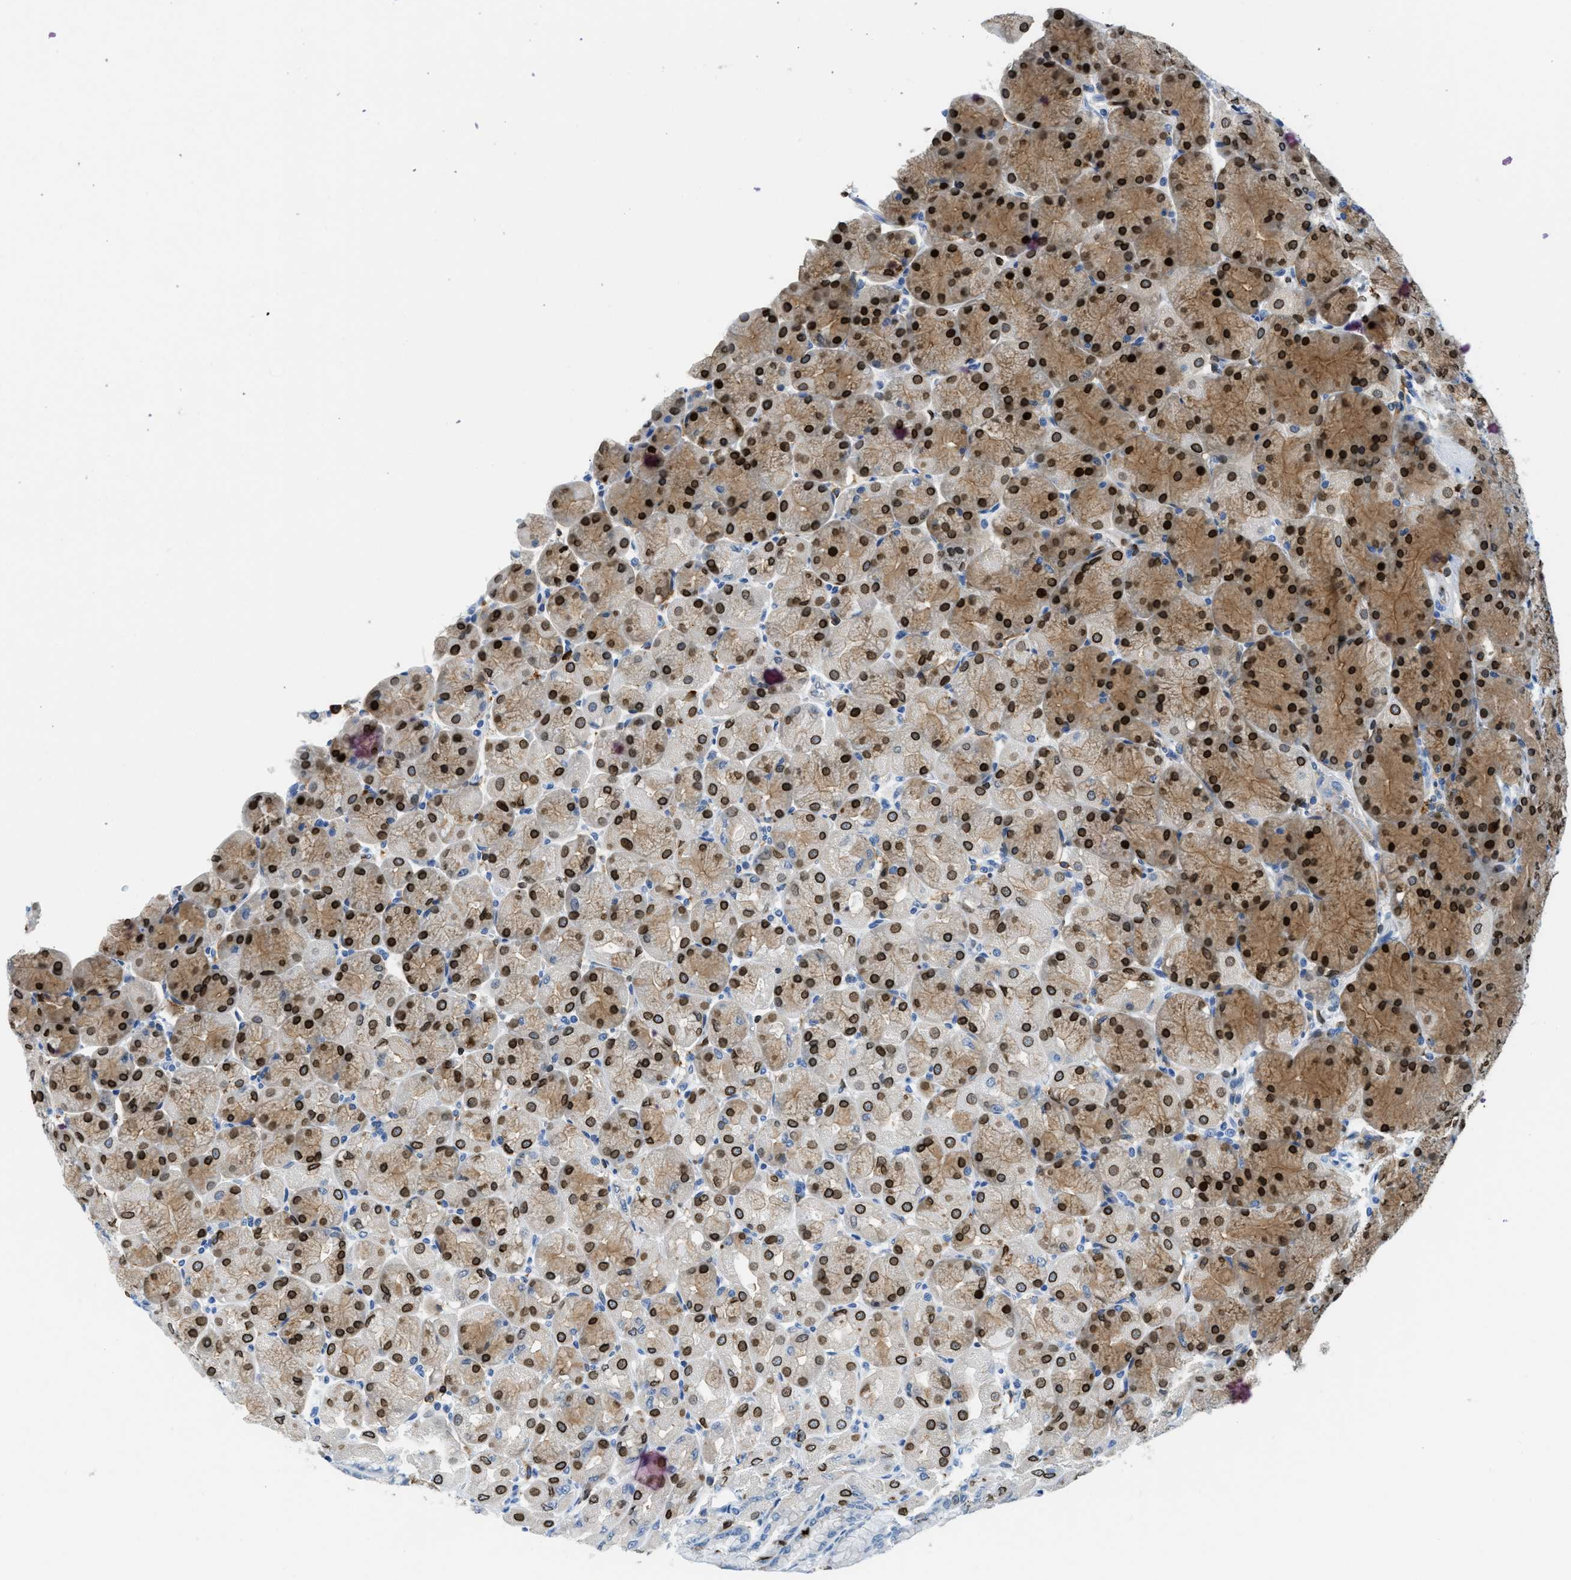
{"staining": {"intensity": "strong", "quantity": "25%-75%", "location": "cytoplasmic/membranous,nuclear"}, "tissue": "stomach", "cell_type": "Glandular cells", "image_type": "normal", "snomed": [{"axis": "morphology", "description": "Normal tissue, NOS"}, {"axis": "topography", "description": "Stomach, upper"}], "caption": "Brown immunohistochemical staining in unremarkable stomach shows strong cytoplasmic/membranous,nuclear staining in about 25%-75% of glandular cells. Ihc stains the protein of interest in brown and the nuclei are stained blue.", "gene": "CD226", "patient": {"sex": "female", "age": 56}}